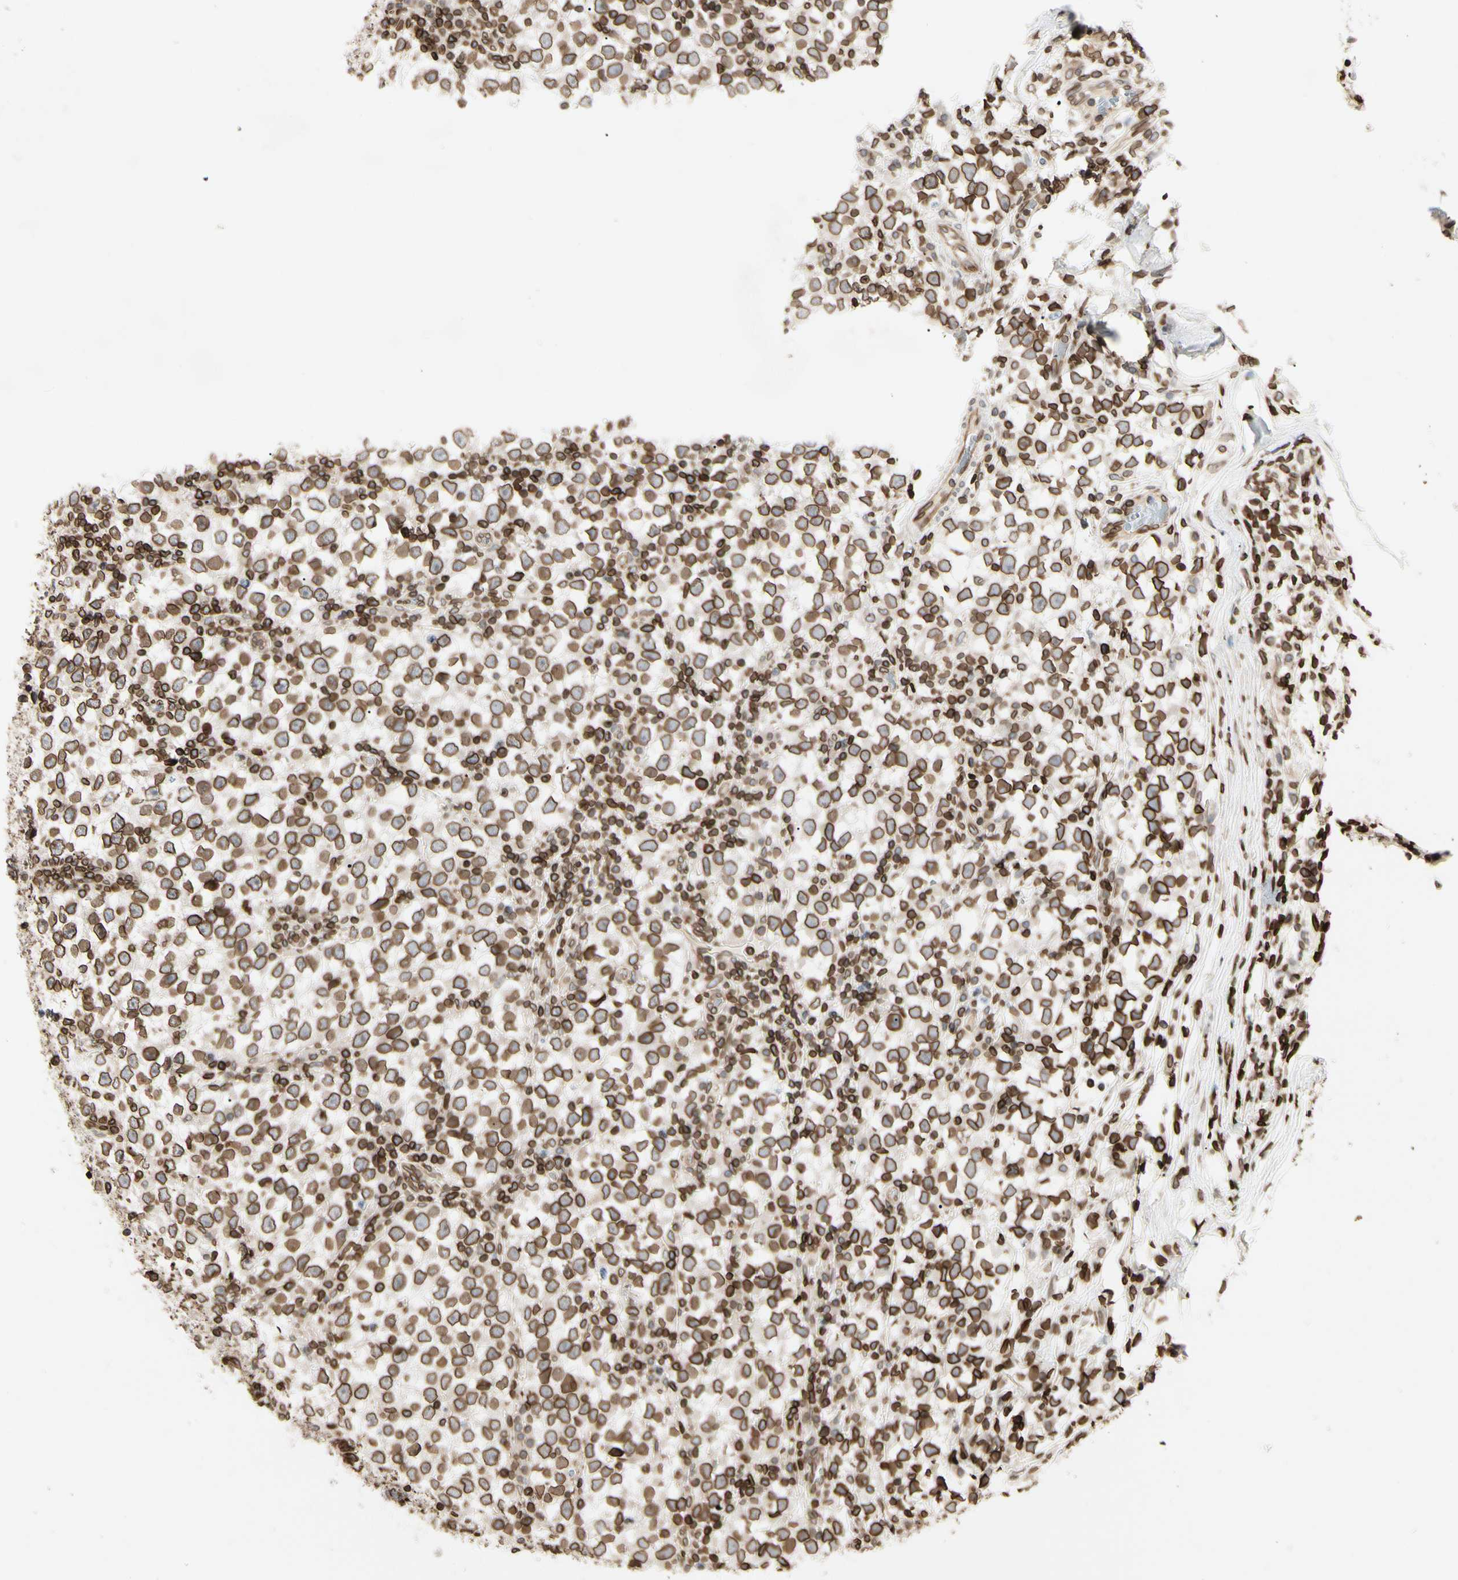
{"staining": {"intensity": "moderate", "quantity": ">75%", "location": "cytoplasmic/membranous,nuclear"}, "tissue": "testis cancer", "cell_type": "Tumor cells", "image_type": "cancer", "snomed": [{"axis": "morphology", "description": "Seminoma, NOS"}, {"axis": "topography", "description": "Testis"}], "caption": "Testis cancer was stained to show a protein in brown. There is medium levels of moderate cytoplasmic/membranous and nuclear staining in about >75% of tumor cells. The staining was performed using DAB to visualize the protein expression in brown, while the nuclei were stained in blue with hematoxylin (Magnification: 20x).", "gene": "TMPO", "patient": {"sex": "male", "age": 65}}